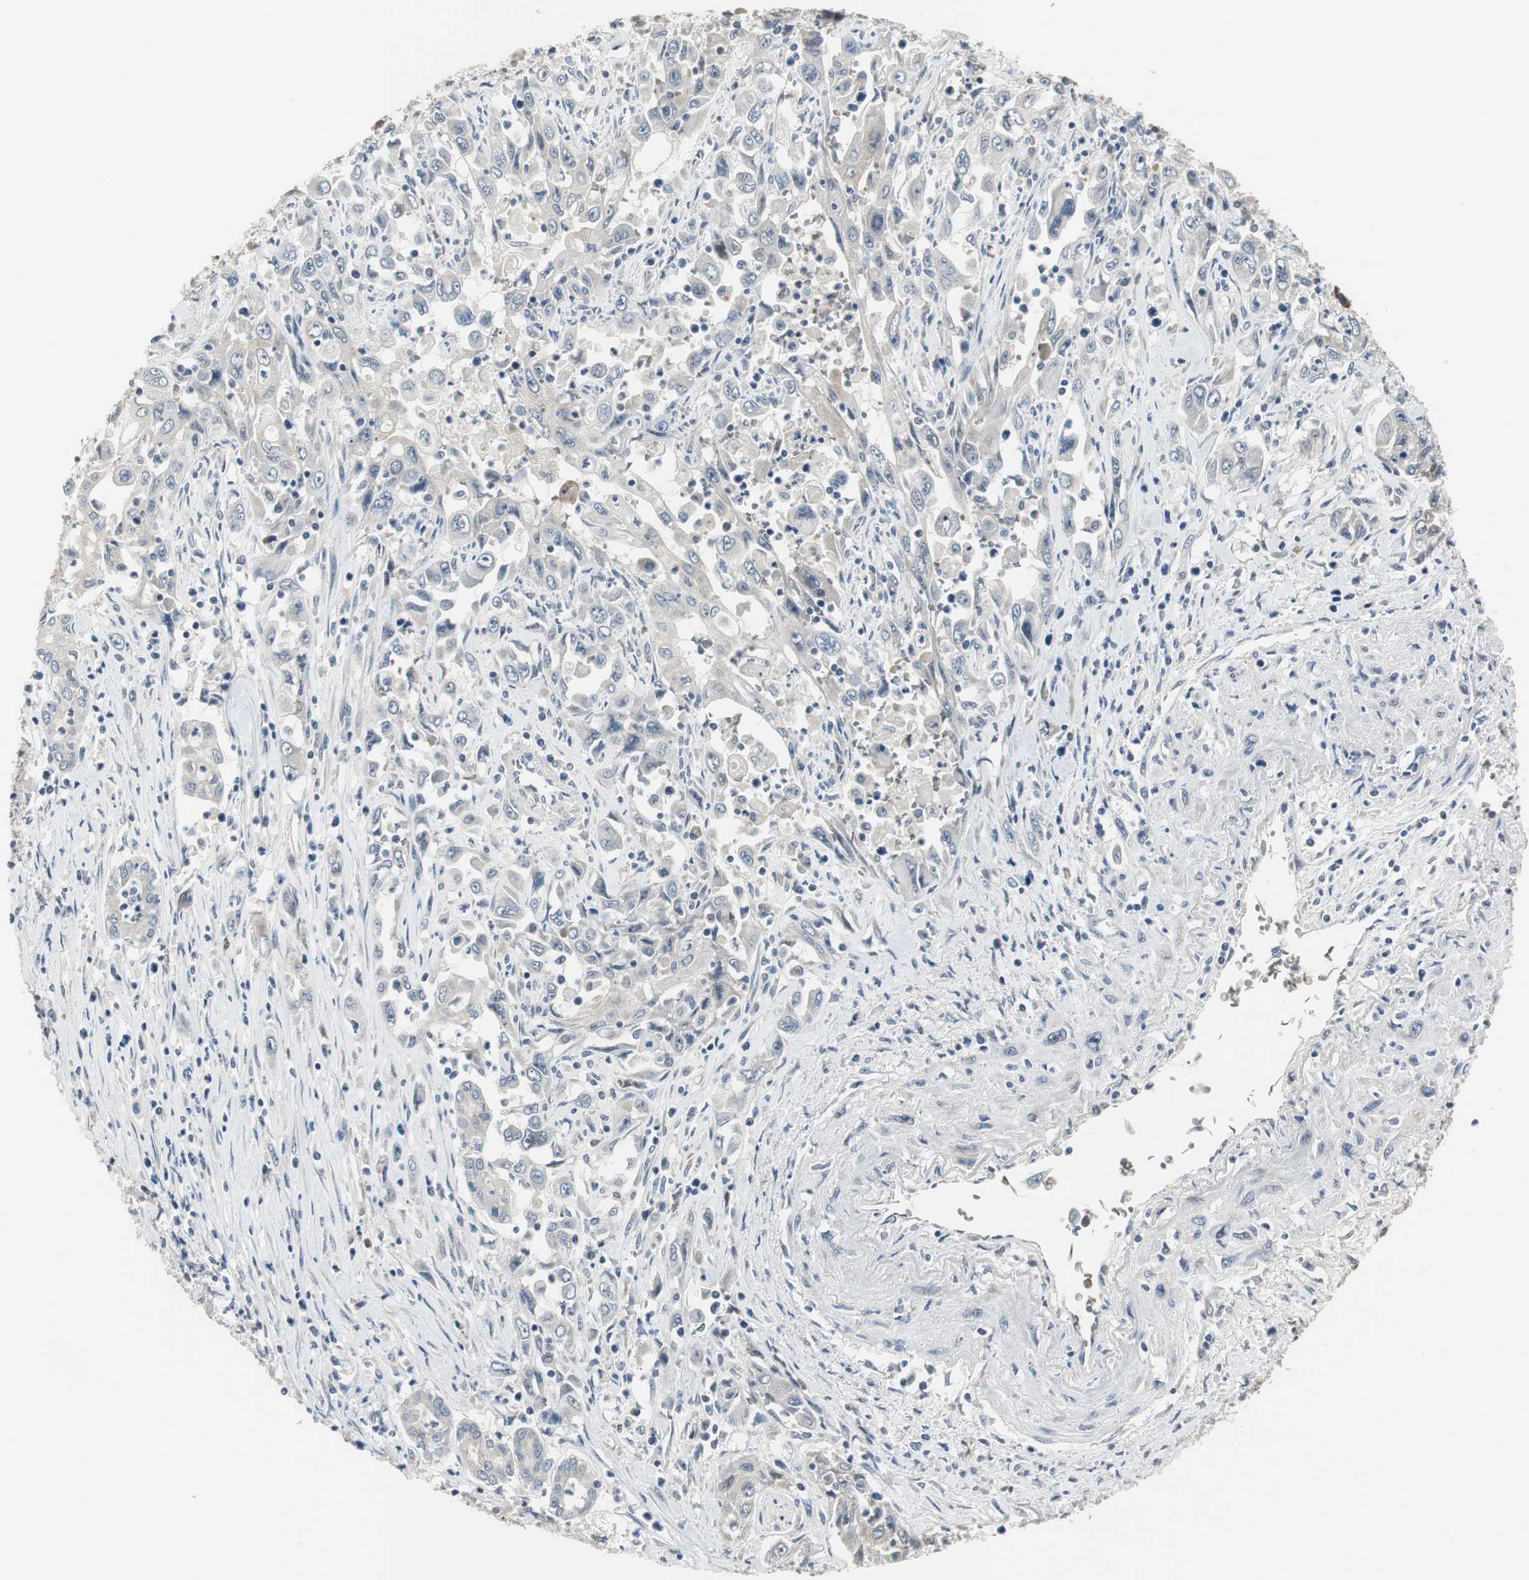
{"staining": {"intensity": "negative", "quantity": "none", "location": "none"}, "tissue": "pancreatic cancer", "cell_type": "Tumor cells", "image_type": "cancer", "snomed": [{"axis": "morphology", "description": "Adenocarcinoma, NOS"}, {"axis": "topography", "description": "Pancreas"}], "caption": "An IHC micrograph of pancreatic cancer (adenocarcinoma) is shown. There is no staining in tumor cells of pancreatic cancer (adenocarcinoma).", "gene": "CCT5", "patient": {"sex": "male", "age": 70}}